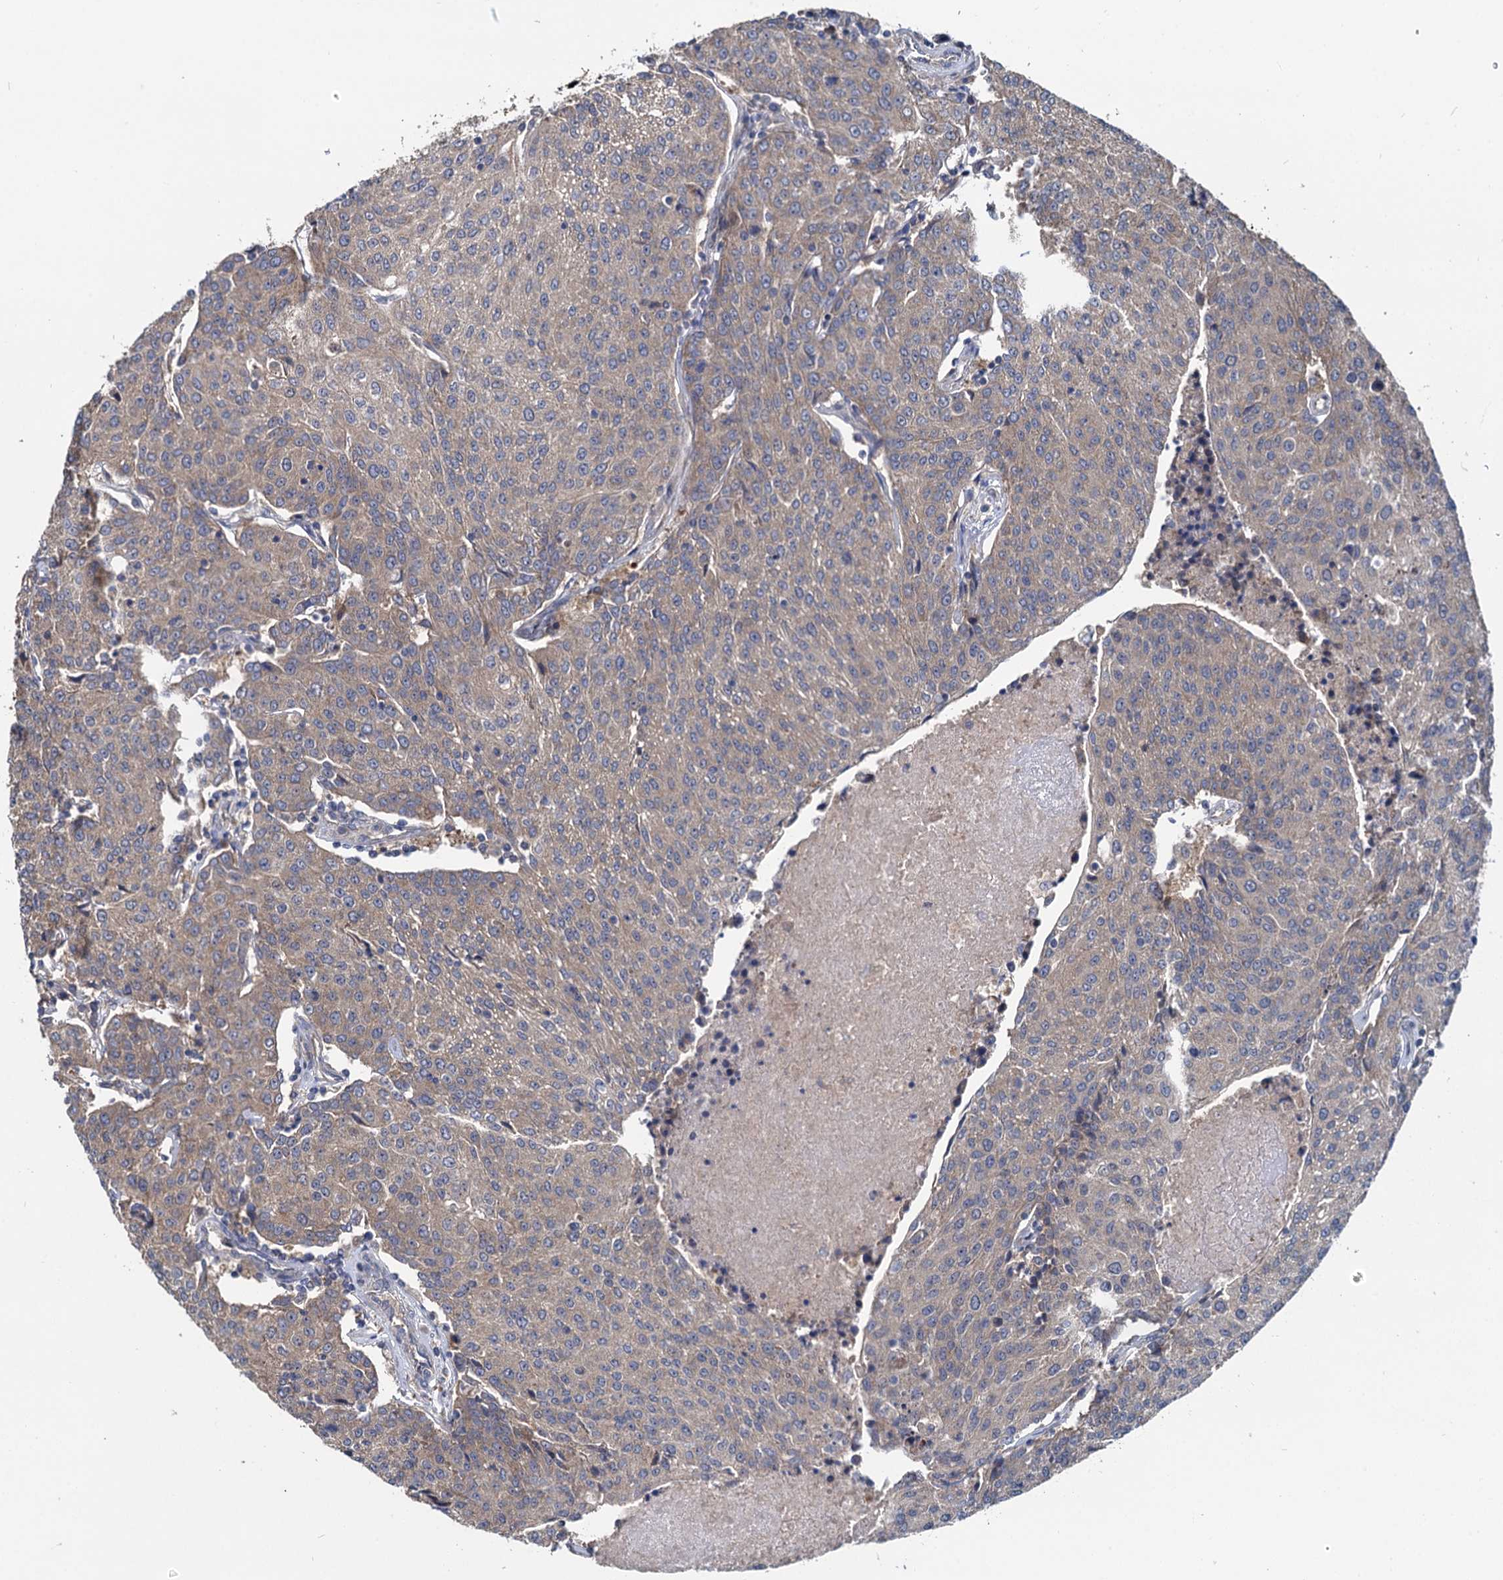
{"staining": {"intensity": "weak", "quantity": ">75%", "location": "cytoplasmic/membranous"}, "tissue": "urothelial cancer", "cell_type": "Tumor cells", "image_type": "cancer", "snomed": [{"axis": "morphology", "description": "Urothelial carcinoma, High grade"}, {"axis": "topography", "description": "Urinary bladder"}], "caption": "Immunohistochemistry (IHC) staining of urothelial carcinoma (high-grade), which demonstrates low levels of weak cytoplasmic/membranous expression in approximately >75% of tumor cells indicating weak cytoplasmic/membranous protein staining. The staining was performed using DAB (brown) for protein detection and nuclei were counterstained in hematoxylin (blue).", "gene": "CEP192", "patient": {"sex": "female", "age": 85}}